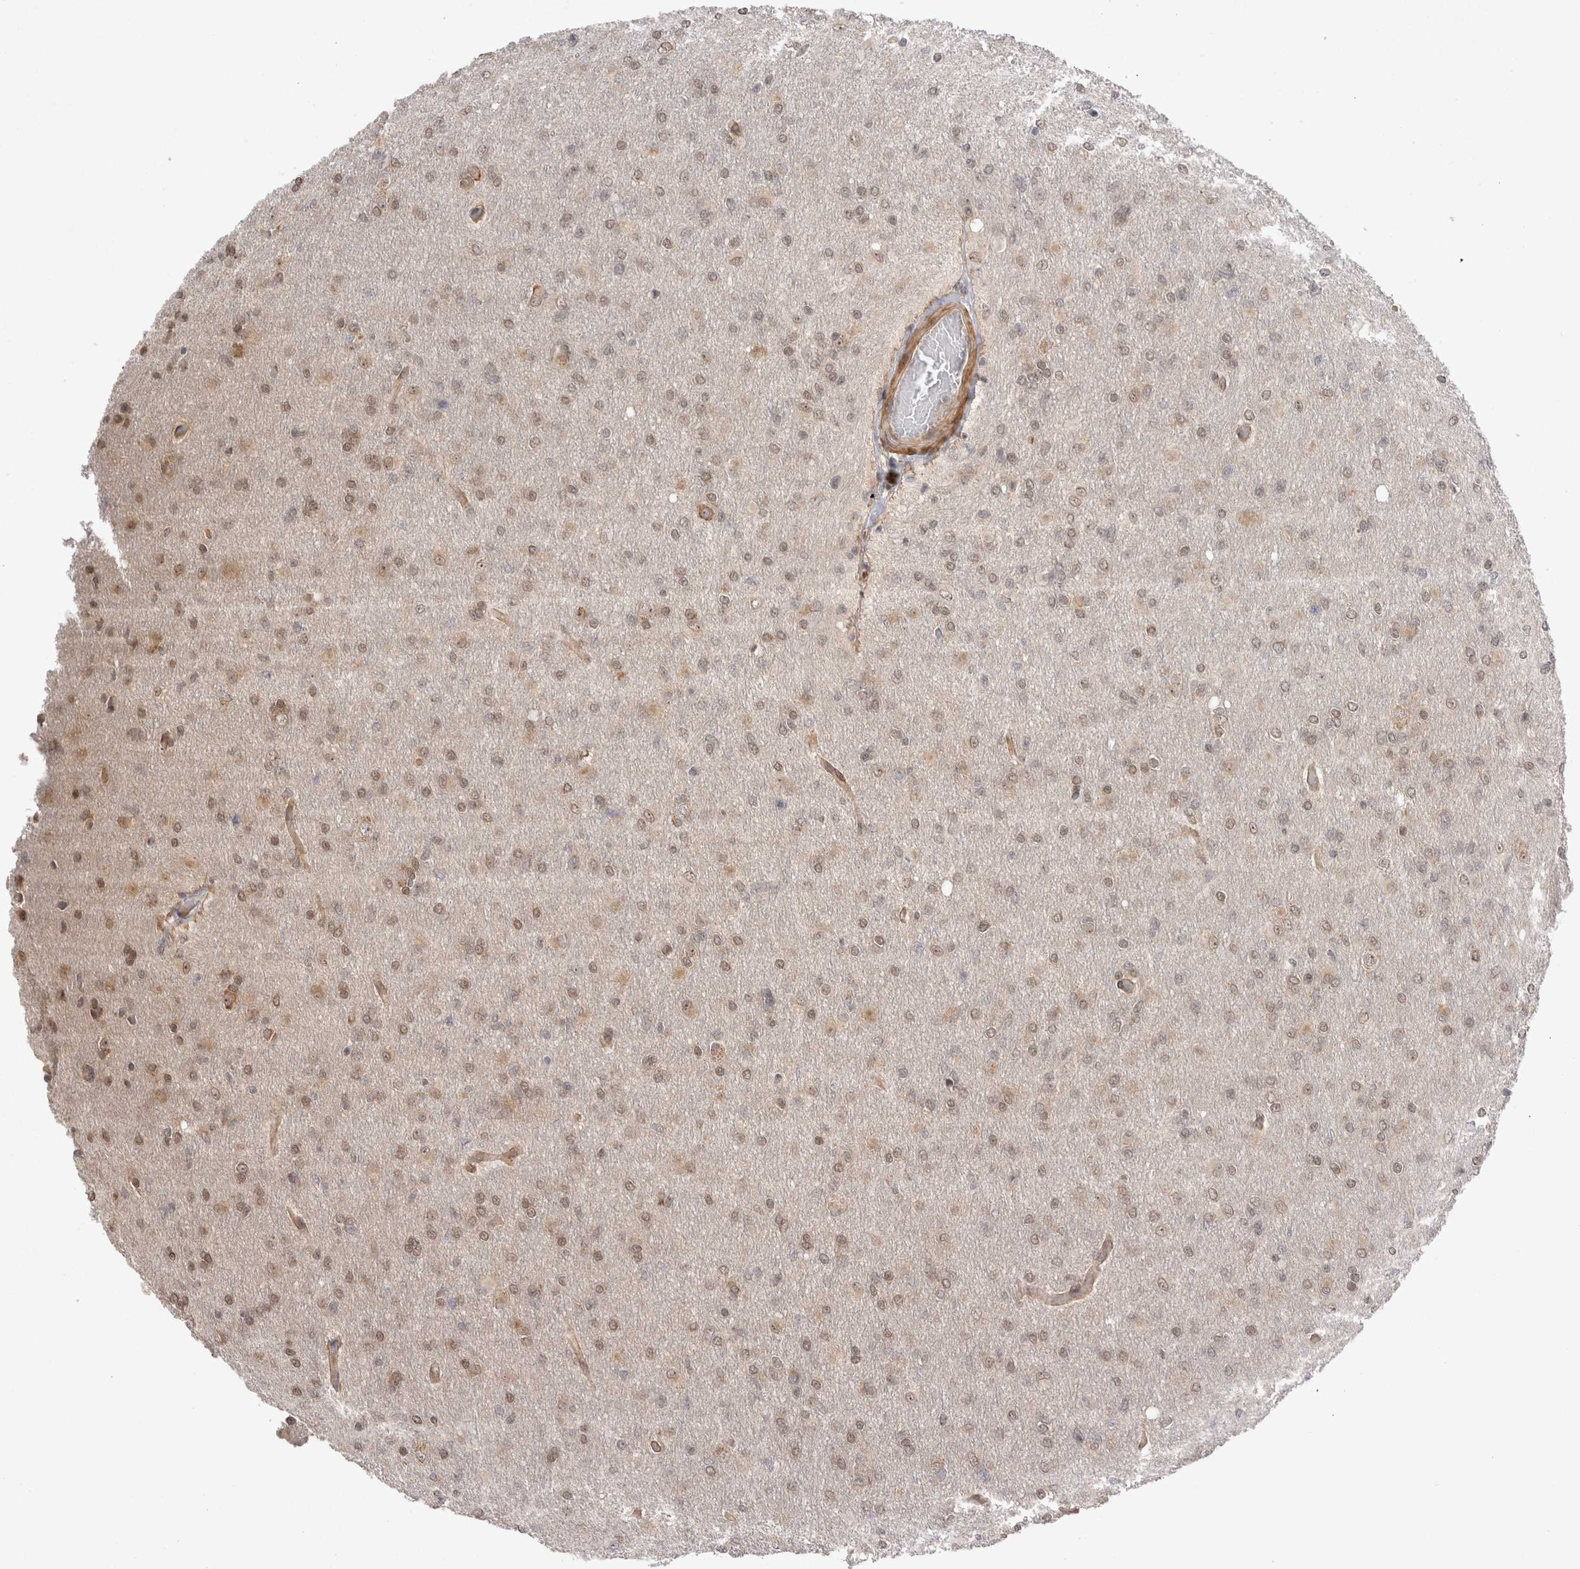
{"staining": {"intensity": "weak", "quantity": "25%-75%", "location": "nuclear"}, "tissue": "glioma", "cell_type": "Tumor cells", "image_type": "cancer", "snomed": [{"axis": "morphology", "description": "Glioma, malignant, High grade"}, {"axis": "topography", "description": "Cerebral cortex"}], "caption": "Immunohistochemistry image of high-grade glioma (malignant) stained for a protein (brown), which exhibits low levels of weak nuclear expression in about 25%-75% of tumor cells.", "gene": "EXOSC4", "patient": {"sex": "female", "age": 36}}